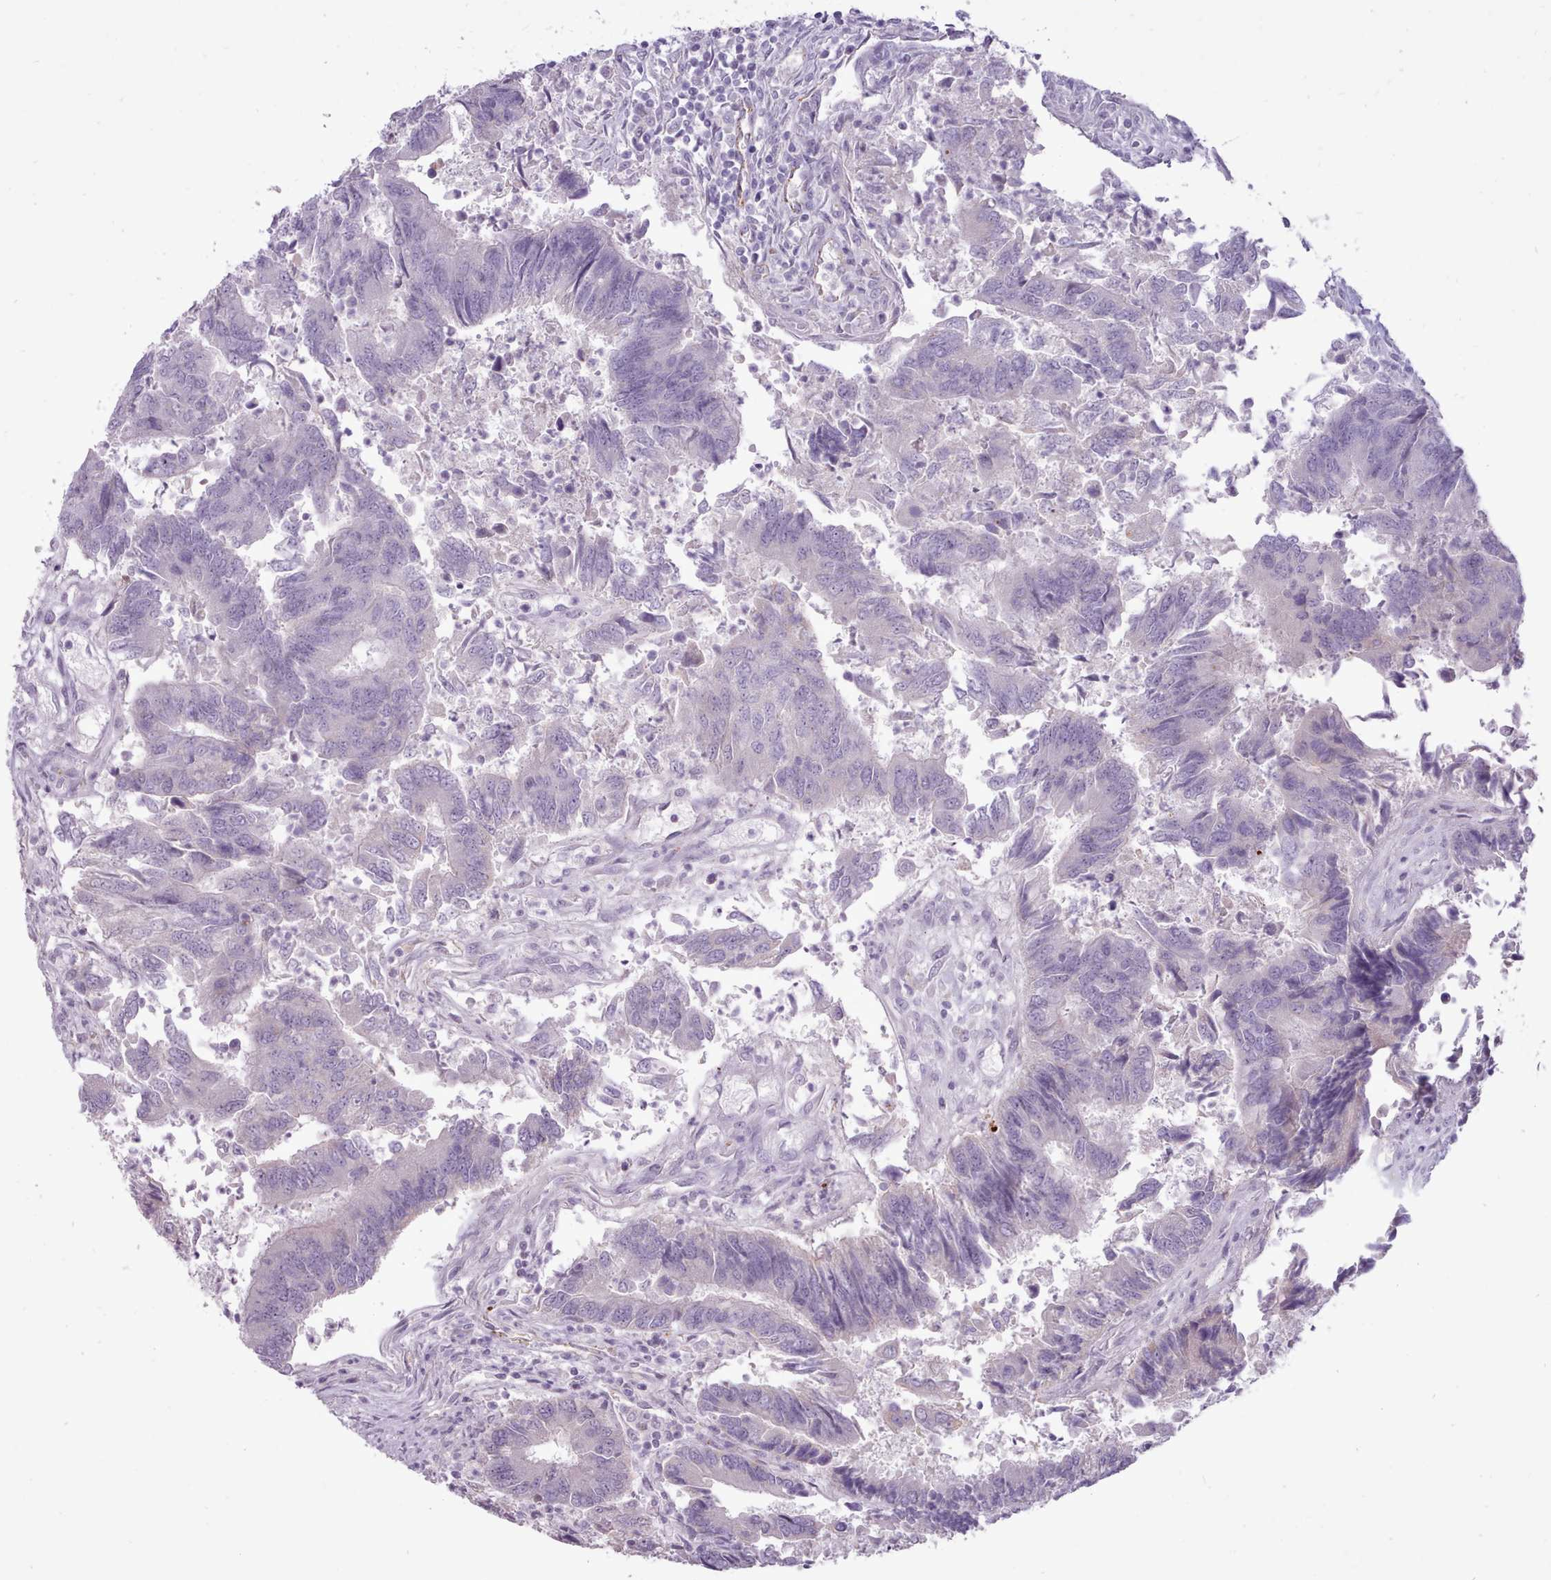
{"staining": {"intensity": "negative", "quantity": "none", "location": "none"}, "tissue": "colorectal cancer", "cell_type": "Tumor cells", "image_type": "cancer", "snomed": [{"axis": "morphology", "description": "Adenocarcinoma, NOS"}, {"axis": "topography", "description": "Colon"}], "caption": "This image is of colorectal adenocarcinoma stained with immunohistochemistry to label a protein in brown with the nuclei are counter-stained blue. There is no positivity in tumor cells.", "gene": "ATRAID", "patient": {"sex": "female", "age": 67}}